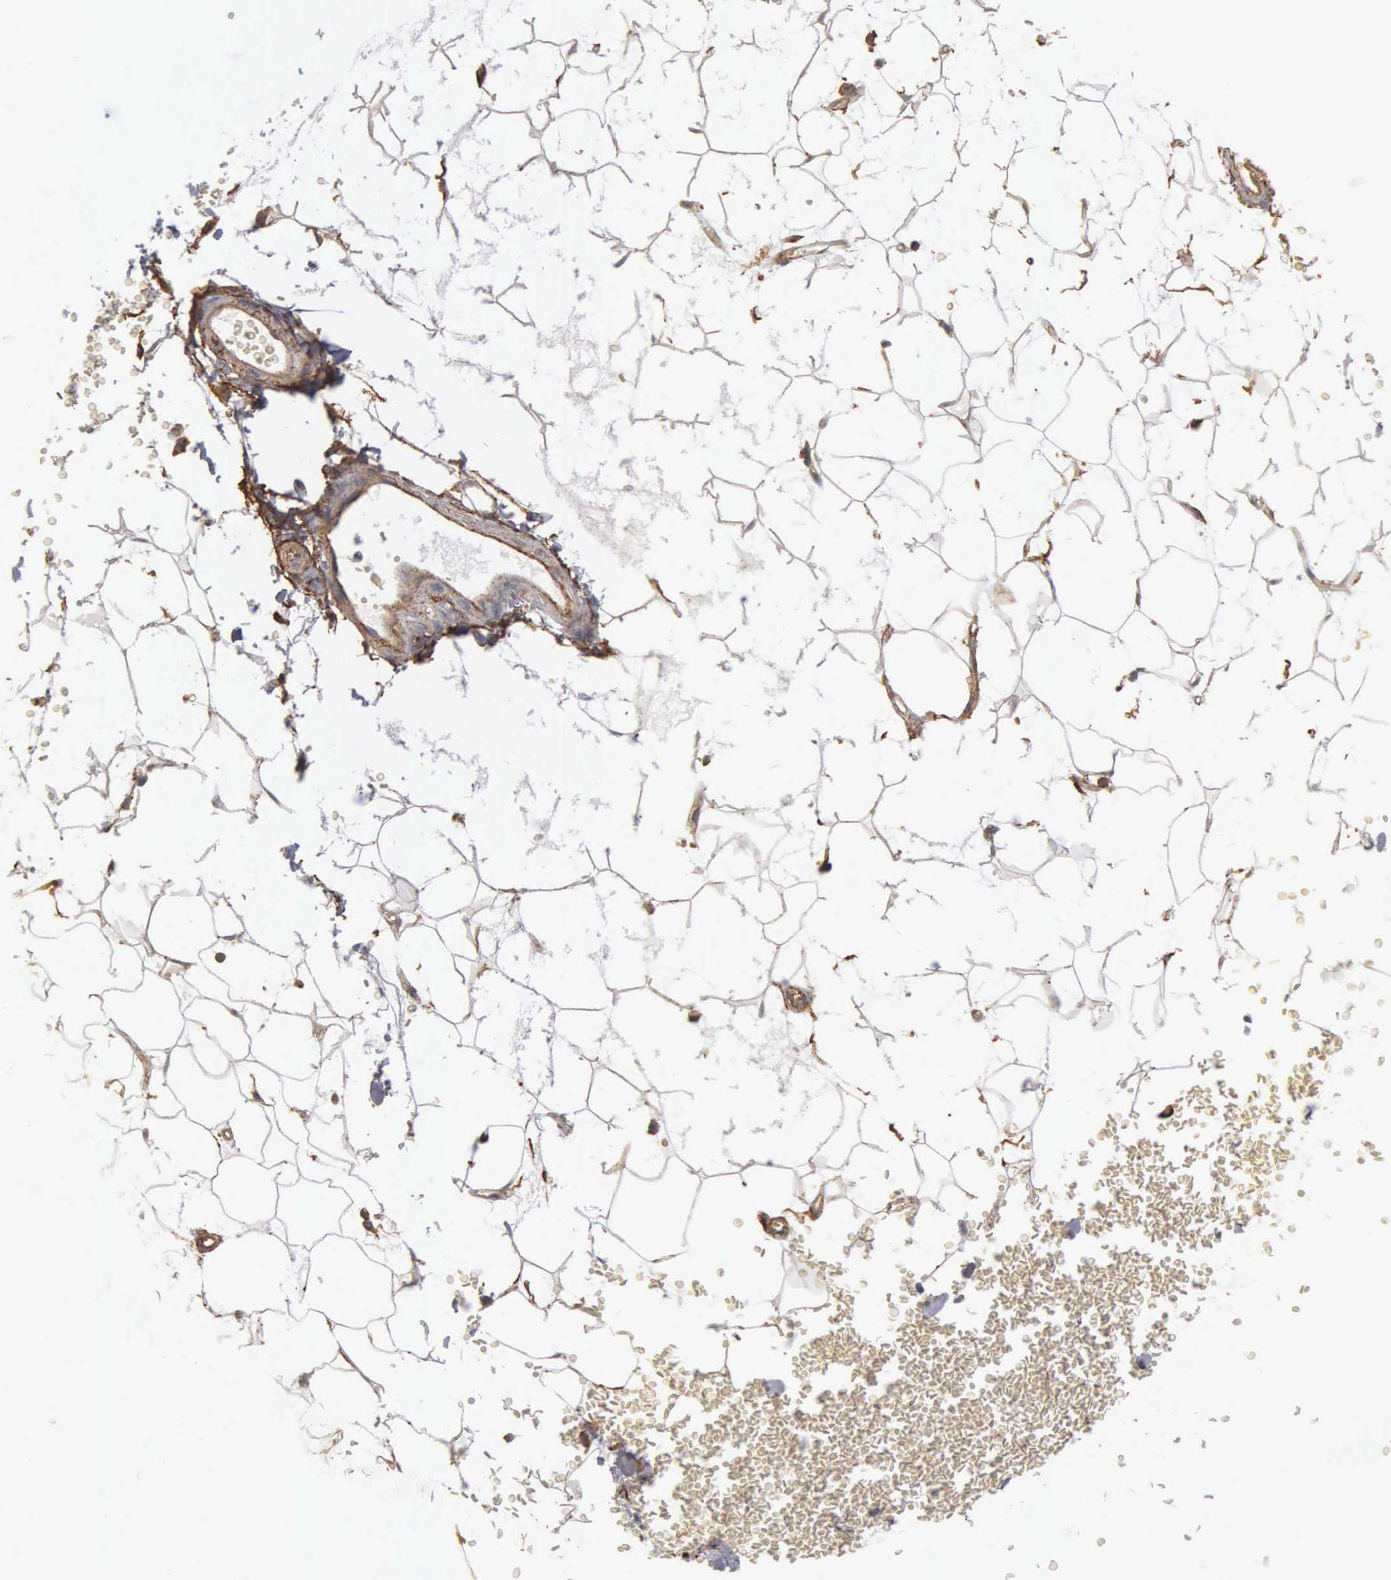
{"staining": {"intensity": "moderate", "quantity": "<25%", "location": "cytoplasmic/membranous"}, "tissue": "adipose tissue", "cell_type": "Adipocytes", "image_type": "normal", "snomed": [{"axis": "morphology", "description": "Normal tissue, NOS"}, {"axis": "morphology", "description": "Inflammation, NOS"}, {"axis": "topography", "description": "Lymph node"}, {"axis": "topography", "description": "Peripheral nerve tissue"}], "caption": "Immunohistochemical staining of normal human adipose tissue shows moderate cytoplasmic/membranous protein staining in about <25% of adipocytes.", "gene": "CD99", "patient": {"sex": "male", "age": 52}}